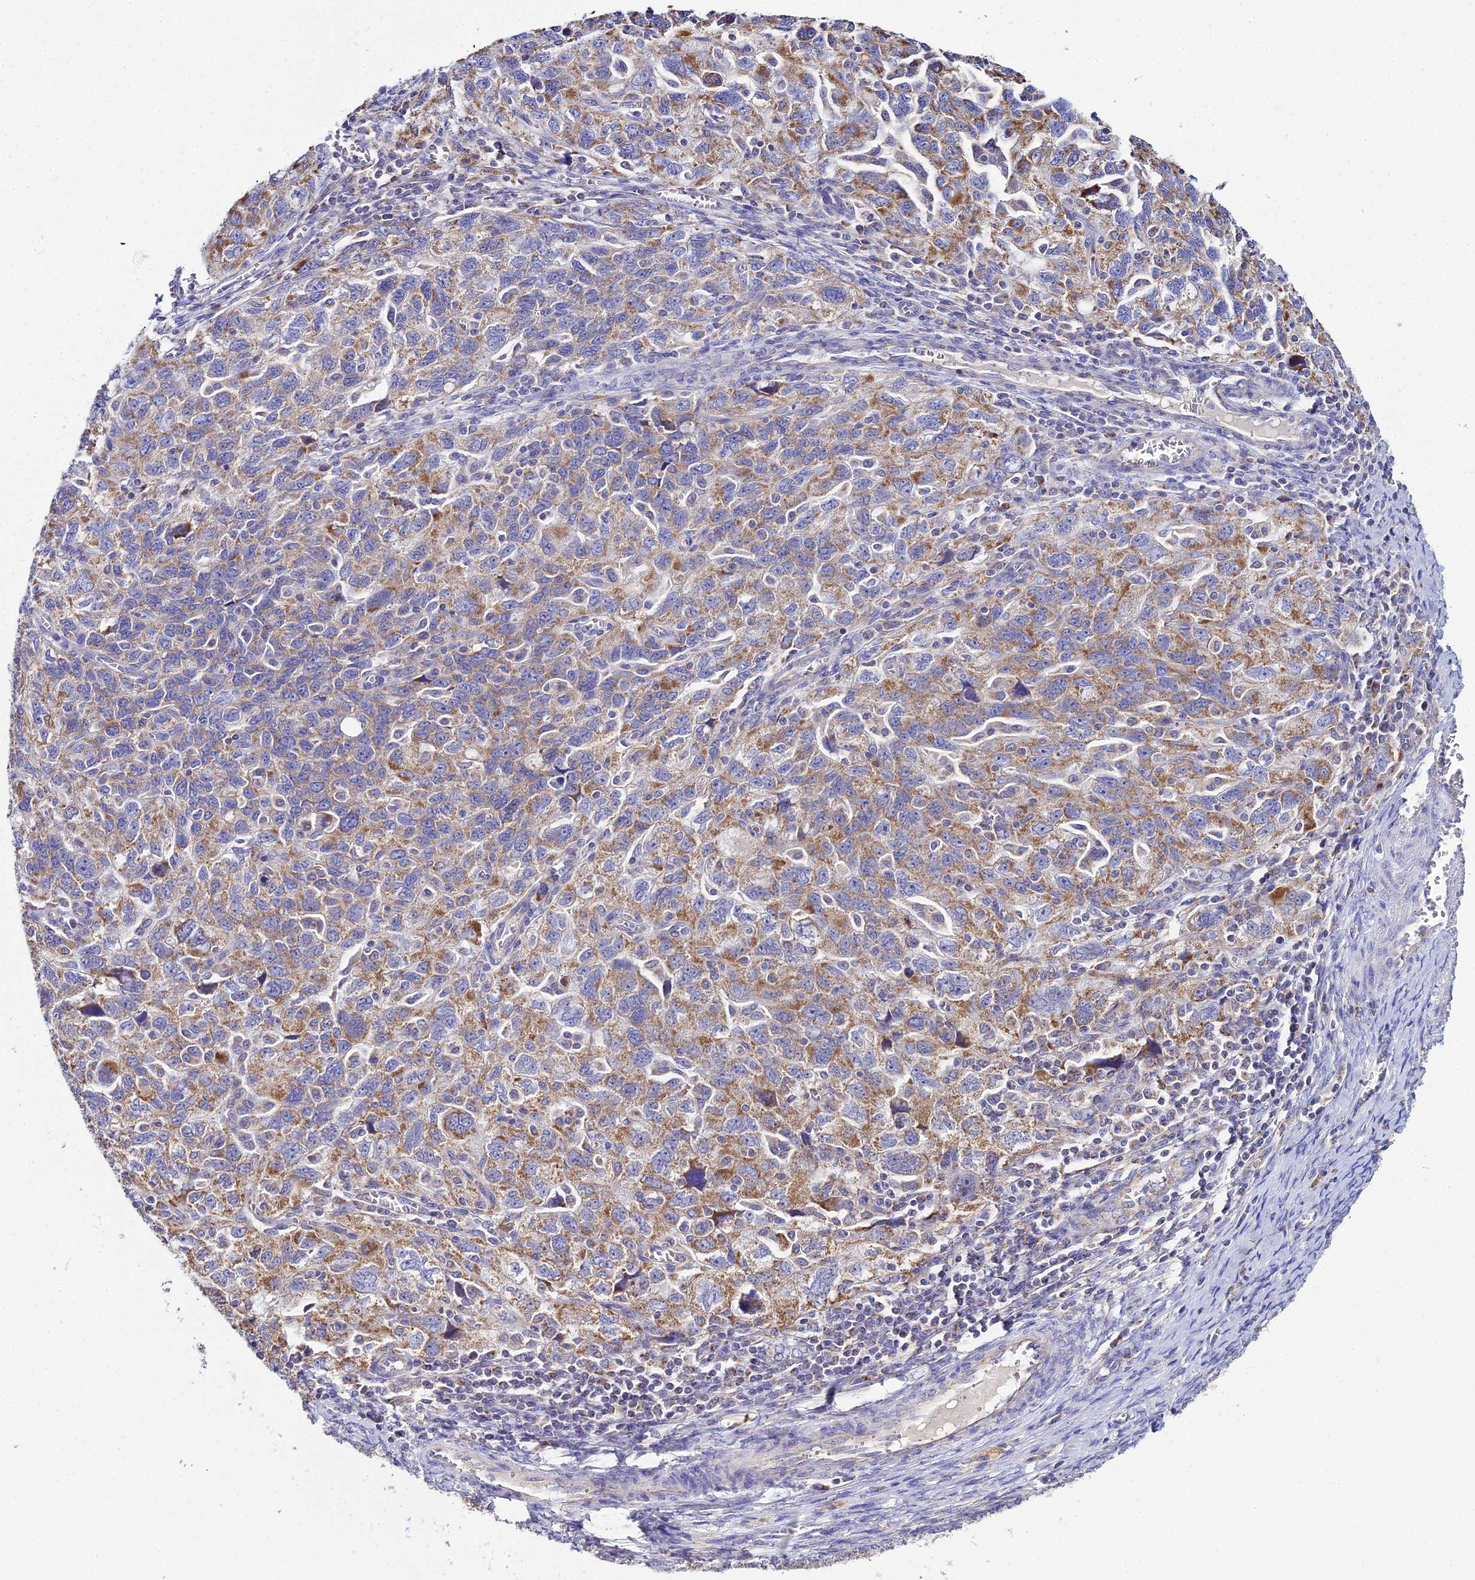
{"staining": {"intensity": "moderate", "quantity": ">75%", "location": "cytoplasmic/membranous"}, "tissue": "ovarian cancer", "cell_type": "Tumor cells", "image_type": "cancer", "snomed": [{"axis": "morphology", "description": "Carcinoma, NOS"}, {"axis": "morphology", "description": "Cystadenocarcinoma, serous, NOS"}, {"axis": "topography", "description": "Ovary"}], "caption": "The immunohistochemical stain shows moderate cytoplasmic/membranous staining in tumor cells of carcinoma (ovarian) tissue.", "gene": "TYW5", "patient": {"sex": "female", "age": 69}}